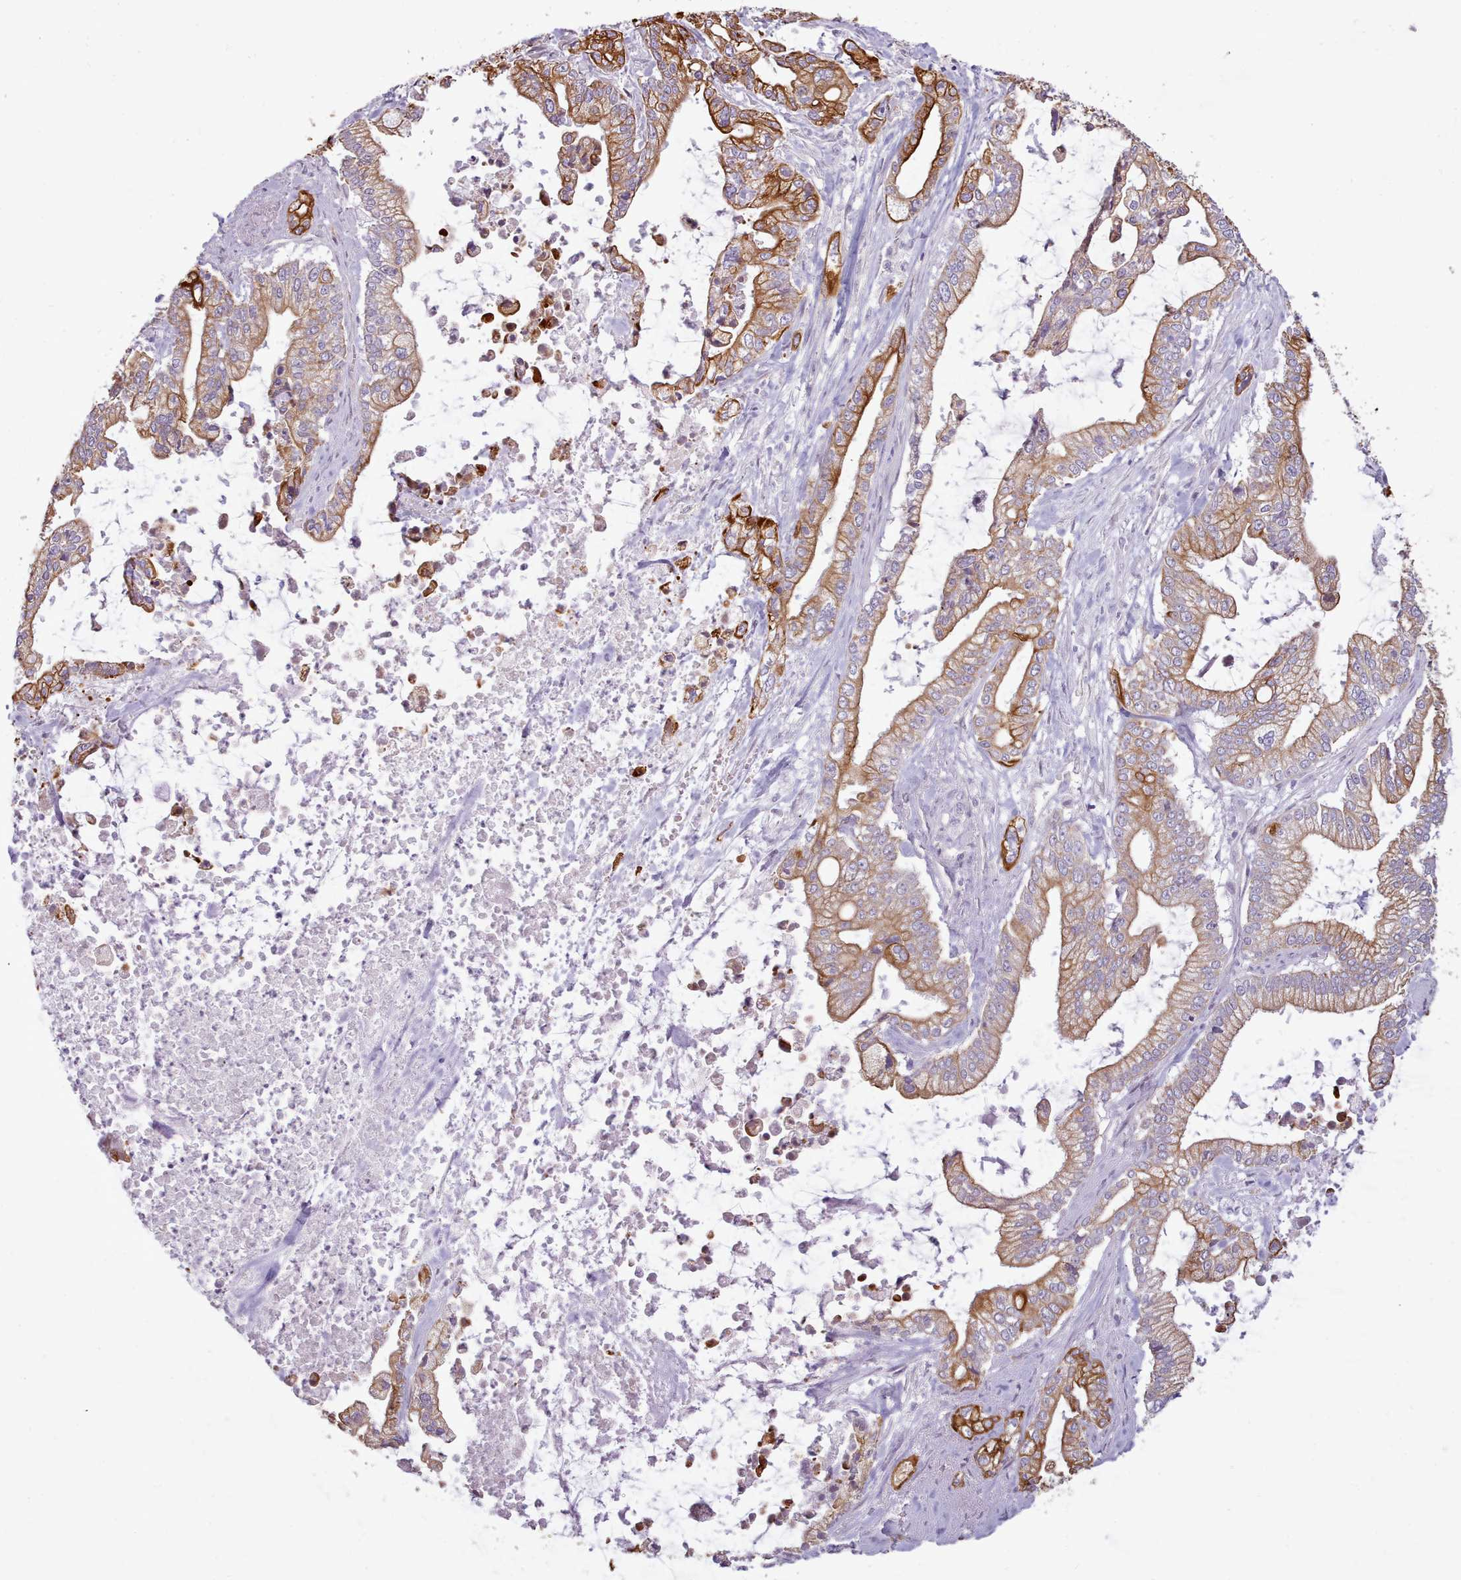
{"staining": {"intensity": "moderate", "quantity": "25%-75%", "location": "cytoplasmic/membranous"}, "tissue": "pancreatic cancer", "cell_type": "Tumor cells", "image_type": "cancer", "snomed": [{"axis": "morphology", "description": "Adenocarcinoma, NOS"}, {"axis": "topography", "description": "Pancreas"}], "caption": "Immunohistochemistry (IHC) histopathology image of human adenocarcinoma (pancreatic) stained for a protein (brown), which reveals medium levels of moderate cytoplasmic/membranous staining in about 25%-75% of tumor cells.", "gene": "PLD4", "patient": {"sex": "male", "age": 69}}